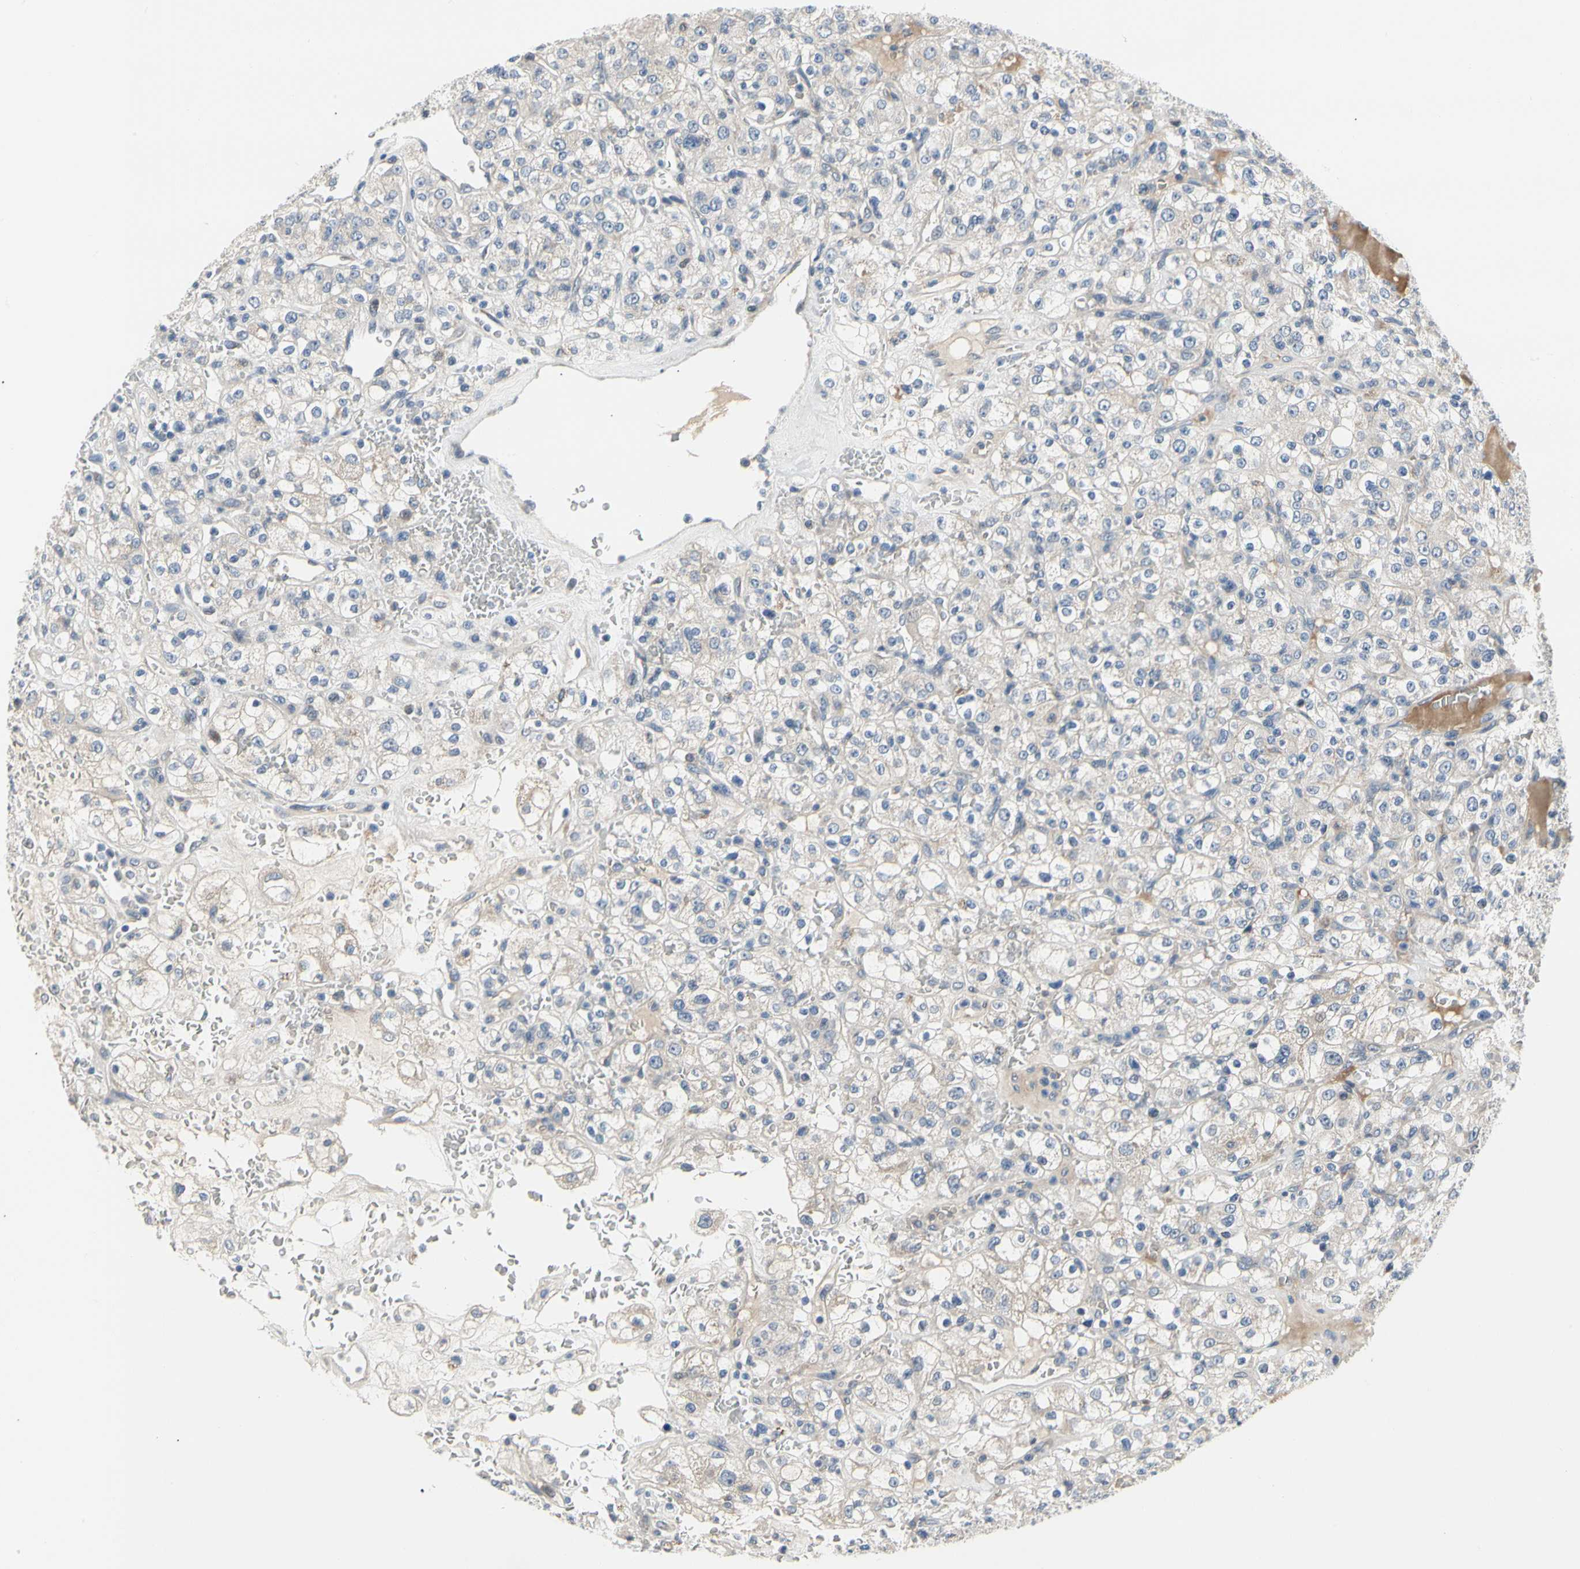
{"staining": {"intensity": "negative", "quantity": "none", "location": "none"}, "tissue": "renal cancer", "cell_type": "Tumor cells", "image_type": "cancer", "snomed": [{"axis": "morphology", "description": "Normal tissue, NOS"}, {"axis": "morphology", "description": "Adenocarcinoma, NOS"}, {"axis": "topography", "description": "Kidney"}], "caption": "The IHC photomicrograph has no significant positivity in tumor cells of renal adenocarcinoma tissue.", "gene": "NFASC", "patient": {"sex": "female", "age": 72}}